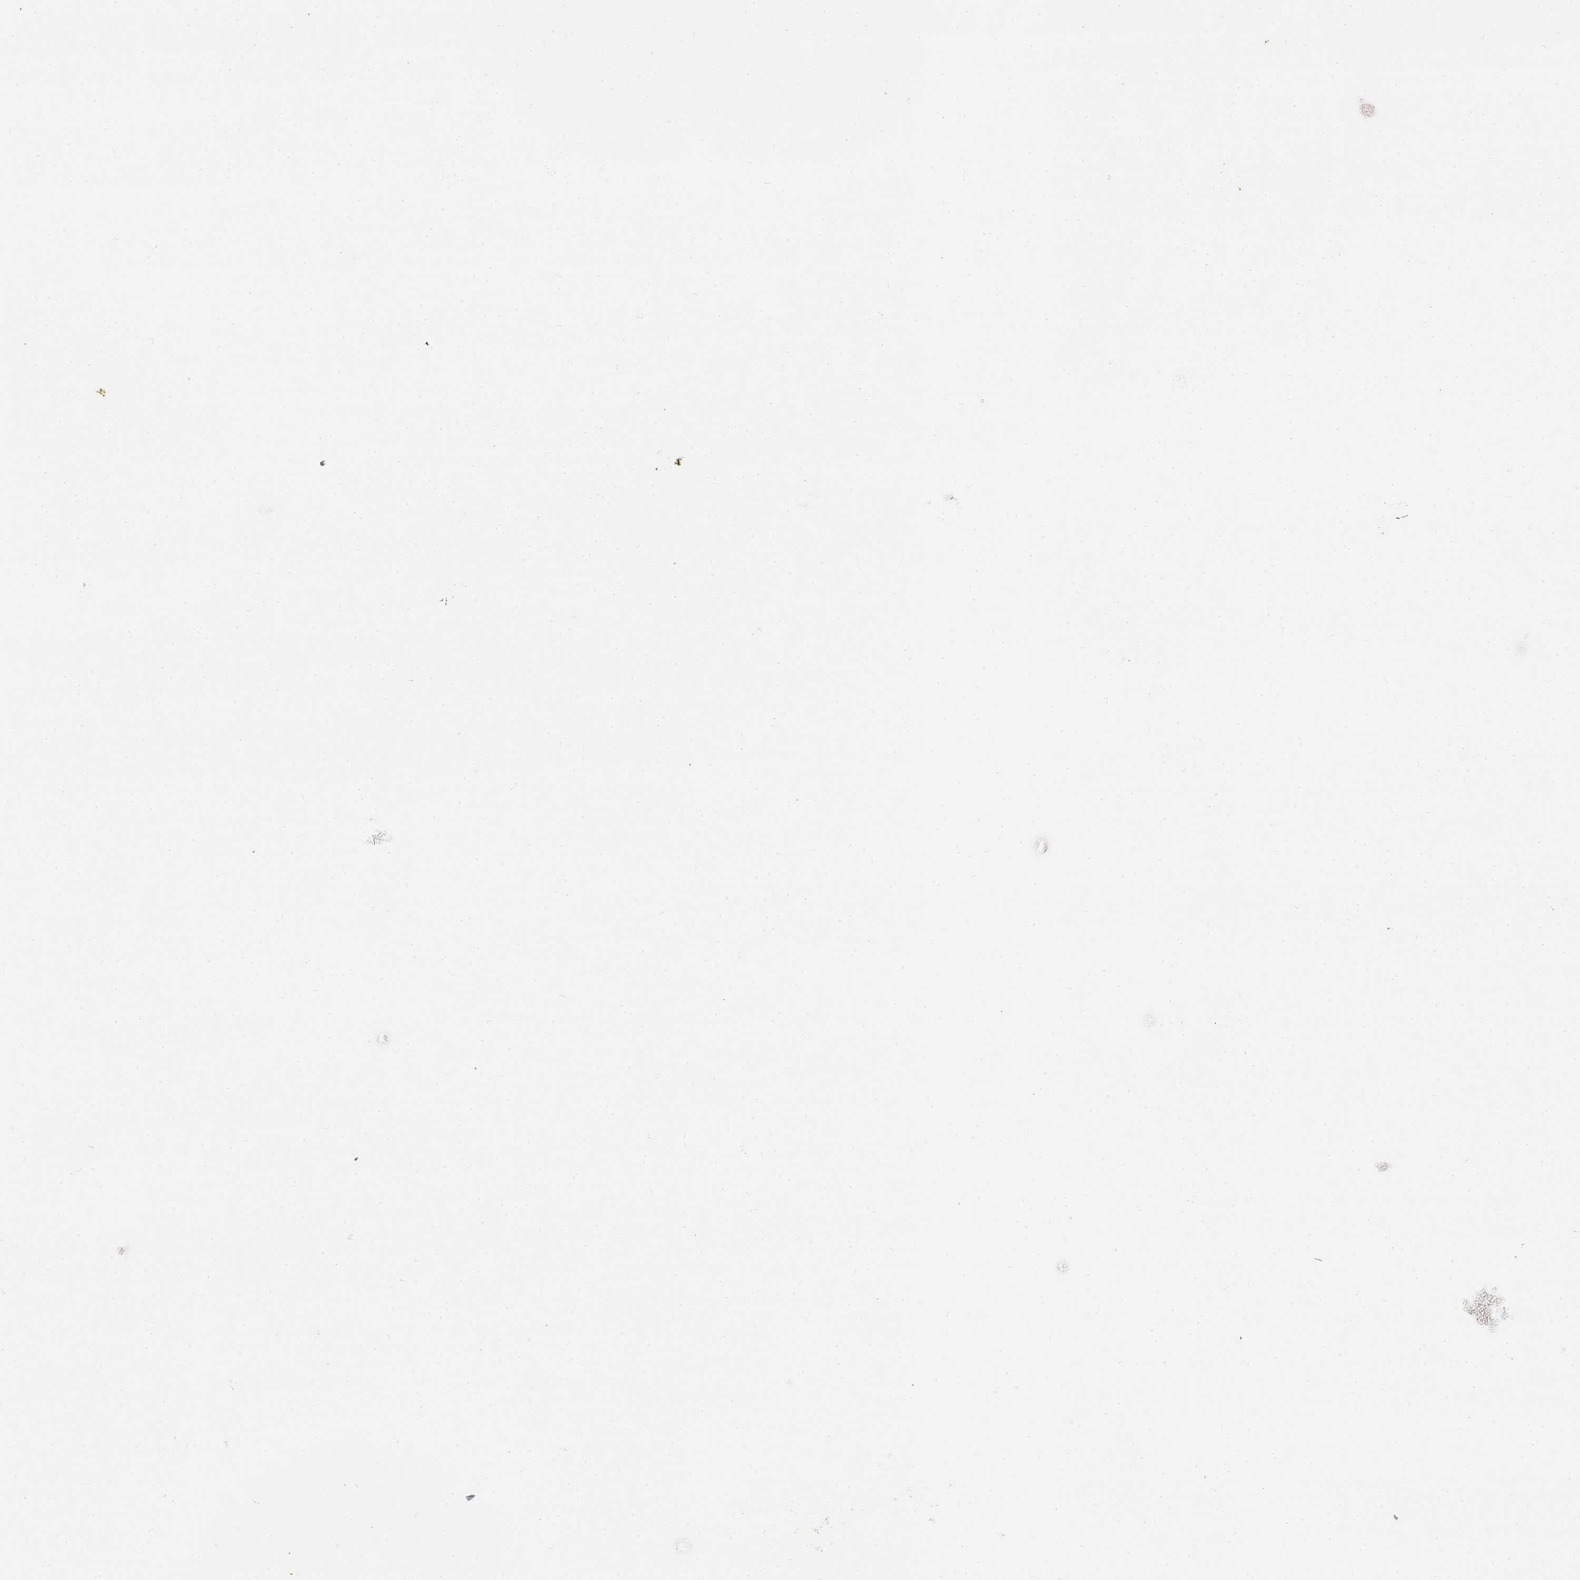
{"staining": {"intensity": "moderate", "quantity": "25%-75%", "location": "nuclear"}, "tissue": "soft tissue", "cell_type": "Fibroblasts", "image_type": "normal", "snomed": [{"axis": "morphology", "description": "Normal tissue, NOS"}, {"axis": "topography", "description": "Adipose tissue"}], "caption": "Immunohistochemical staining of normal soft tissue exhibits medium levels of moderate nuclear expression in approximately 25%-75% of fibroblasts. Nuclei are stained in blue.", "gene": "MAEA", "patient": {"sex": "male", "age": 57}}